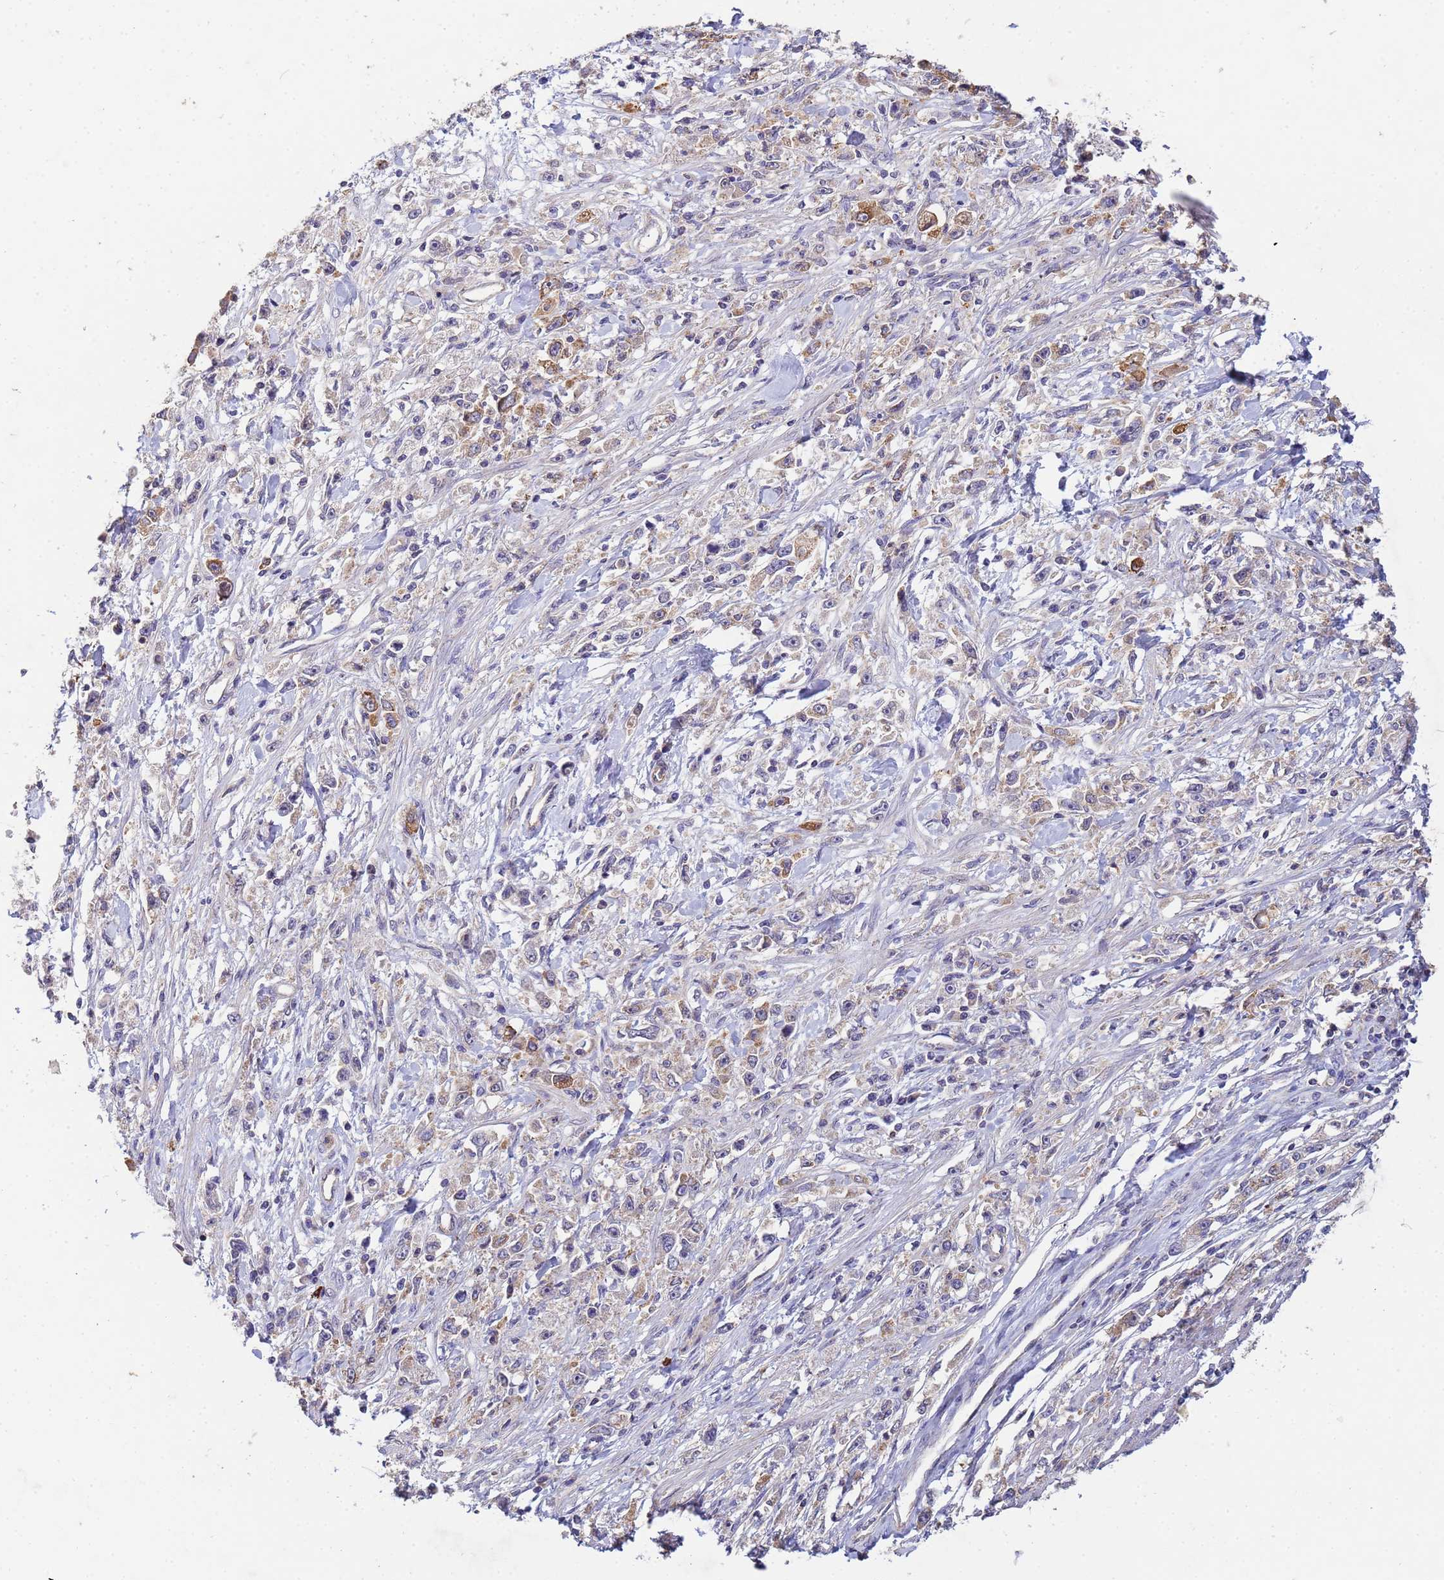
{"staining": {"intensity": "weak", "quantity": "25%-75%", "location": "cytoplasmic/membranous"}, "tissue": "stomach cancer", "cell_type": "Tumor cells", "image_type": "cancer", "snomed": [{"axis": "morphology", "description": "Adenocarcinoma, NOS"}, {"axis": "topography", "description": "Stomach"}], "caption": "Tumor cells exhibit weak cytoplasmic/membranous positivity in about 25%-75% of cells in adenocarcinoma (stomach).", "gene": "CDC34", "patient": {"sex": "female", "age": 59}}